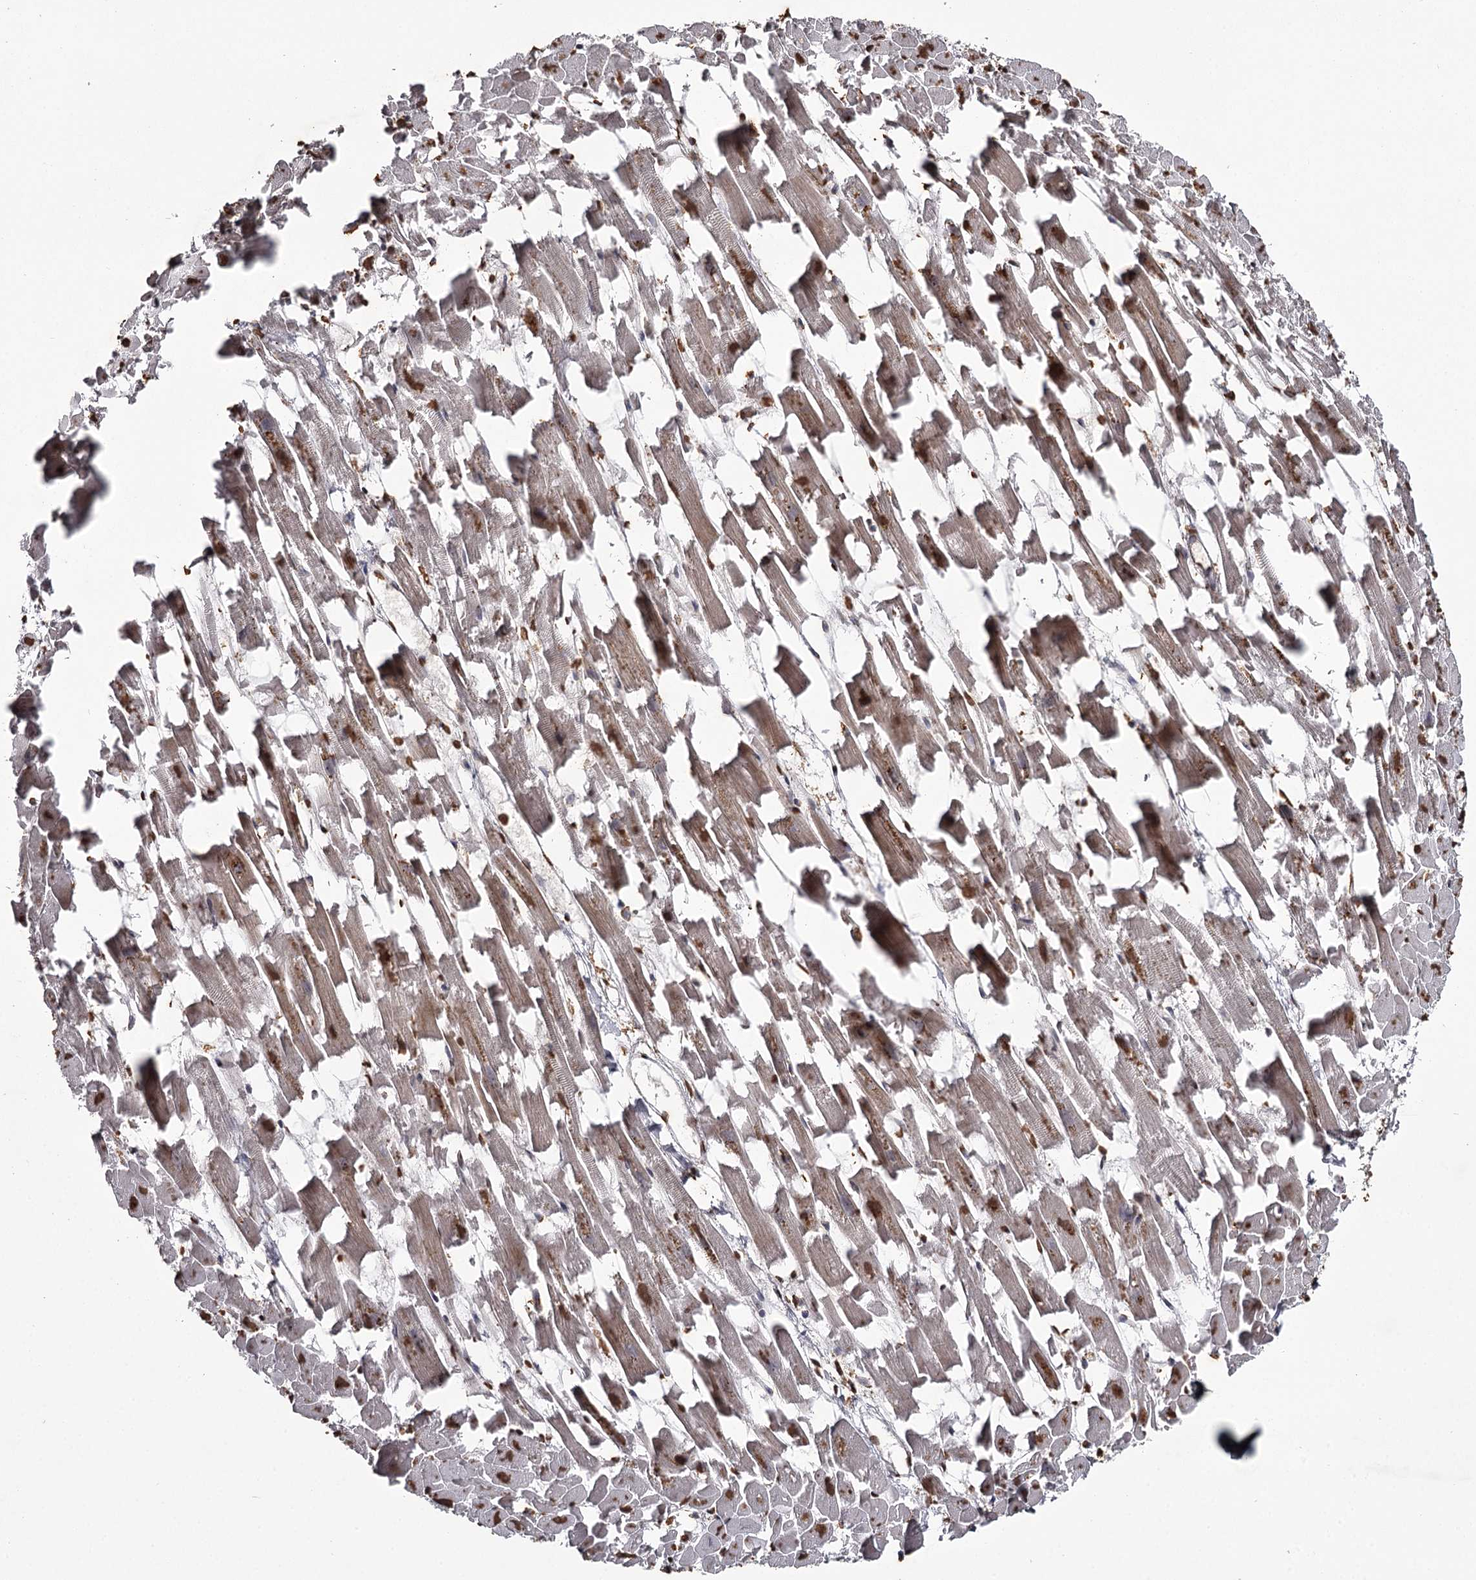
{"staining": {"intensity": "strong", "quantity": ">75%", "location": "cytoplasmic/membranous,nuclear"}, "tissue": "heart muscle", "cell_type": "Cardiomyocytes", "image_type": "normal", "snomed": [{"axis": "morphology", "description": "Normal tissue, NOS"}, {"axis": "topography", "description": "Heart"}], "caption": "An image of heart muscle stained for a protein reveals strong cytoplasmic/membranous,nuclear brown staining in cardiomyocytes.", "gene": "THYN1", "patient": {"sex": "female", "age": 64}}